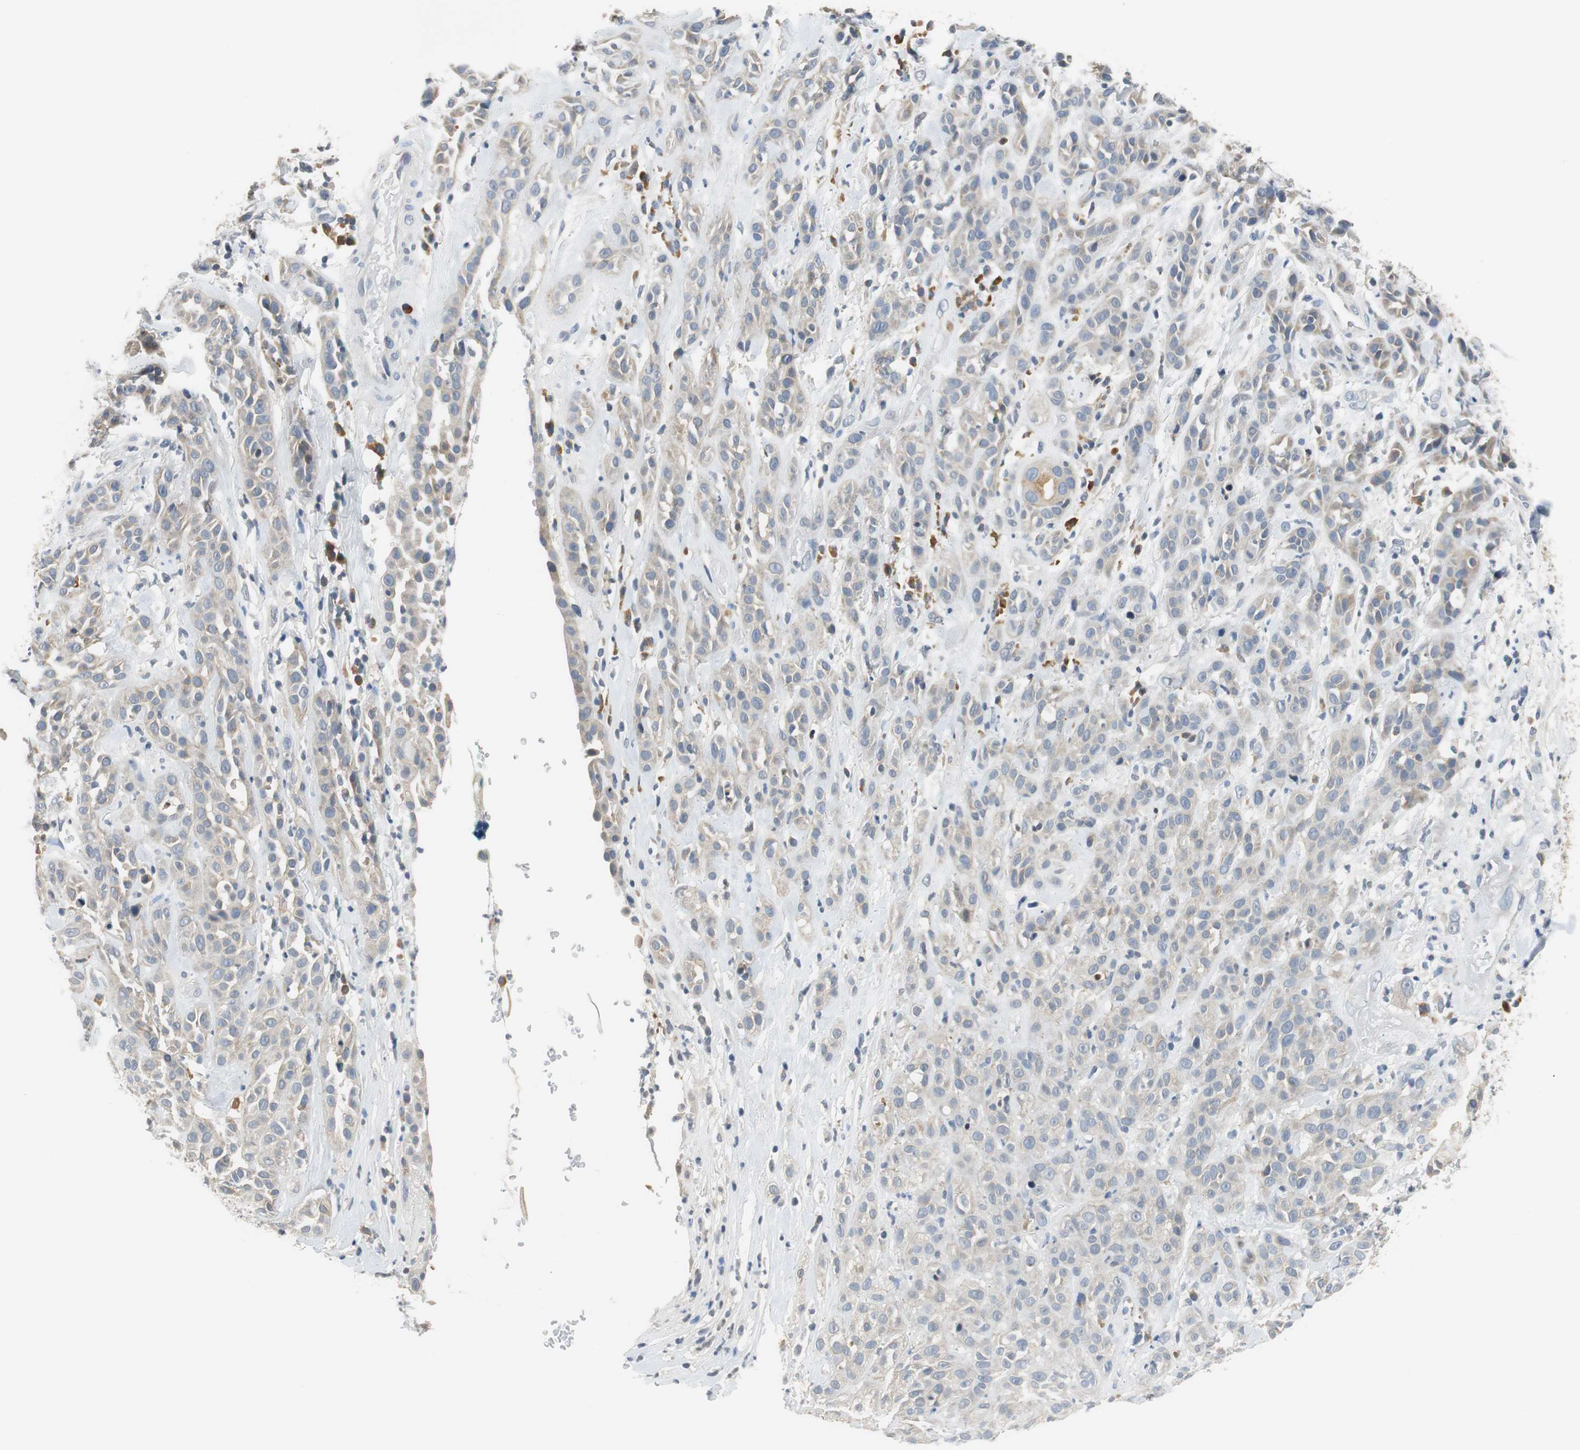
{"staining": {"intensity": "weak", "quantity": "25%-75%", "location": "cytoplasmic/membranous"}, "tissue": "head and neck cancer", "cell_type": "Tumor cells", "image_type": "cancer", "snomed": [{"axis": "morphology", "description": "Squamous cell carcinoma, NOS"}, {"axis": "topography", "description": "Head-Neck"}], "caption": "High-power microscopy captured an immunohistochemistry histopathology image of squamous cell carcinoma (head and neck), revealing weak cytoplasmic/membranous positivity in about 25%-75% of tumor cells.", "gene": "GLCCI1", "patient": {"sex": "male", "age": 62}}